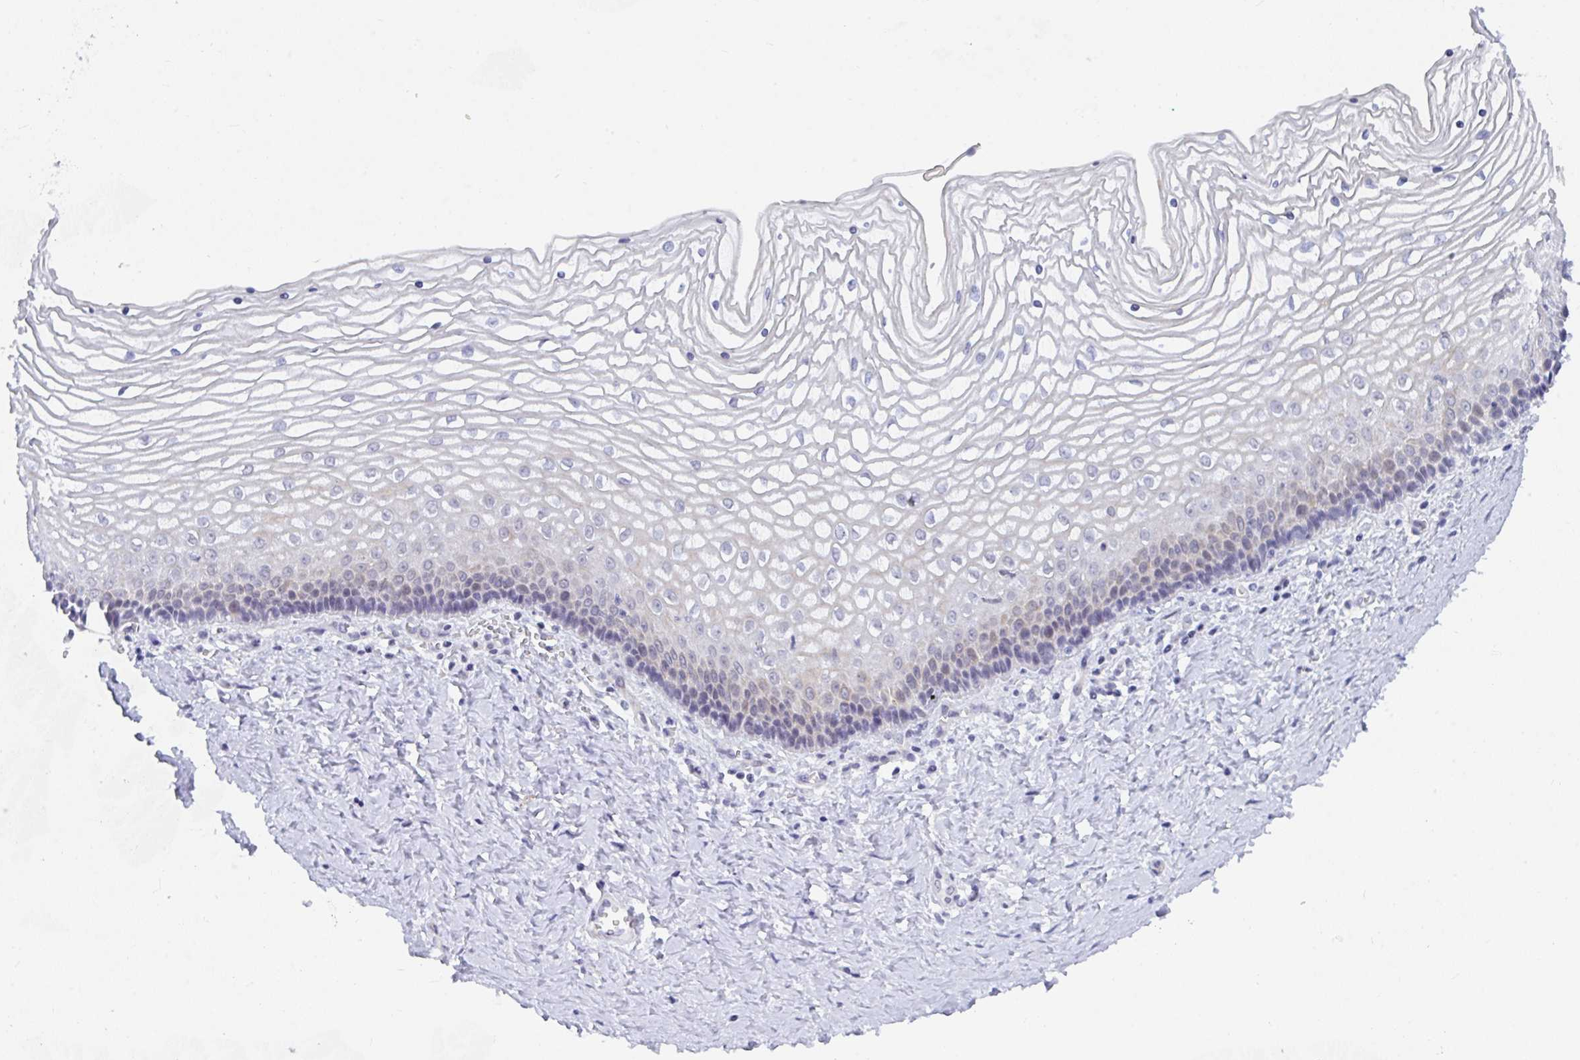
{"staining": {"intensity": "weak", "quantity": "25%-75%", "location": "nuclear"}, "tissue": "vagina", "cell_type": "Squamous epithelial cells", "image_type": "normal", "snomed": [{"axis": "morphology", "description": "Normal tissue, NOS"}, {"axis": "topography", "description": "Vagina"}], "caption": "Approximately 25%-75% of squamous epithelial cells in benign human vagina exhibit weak nuclear protein staining as visualized by brown immunohistochemical staining.", "gene": "DAOA", "patient": {"sex": "female", "age": 45}}